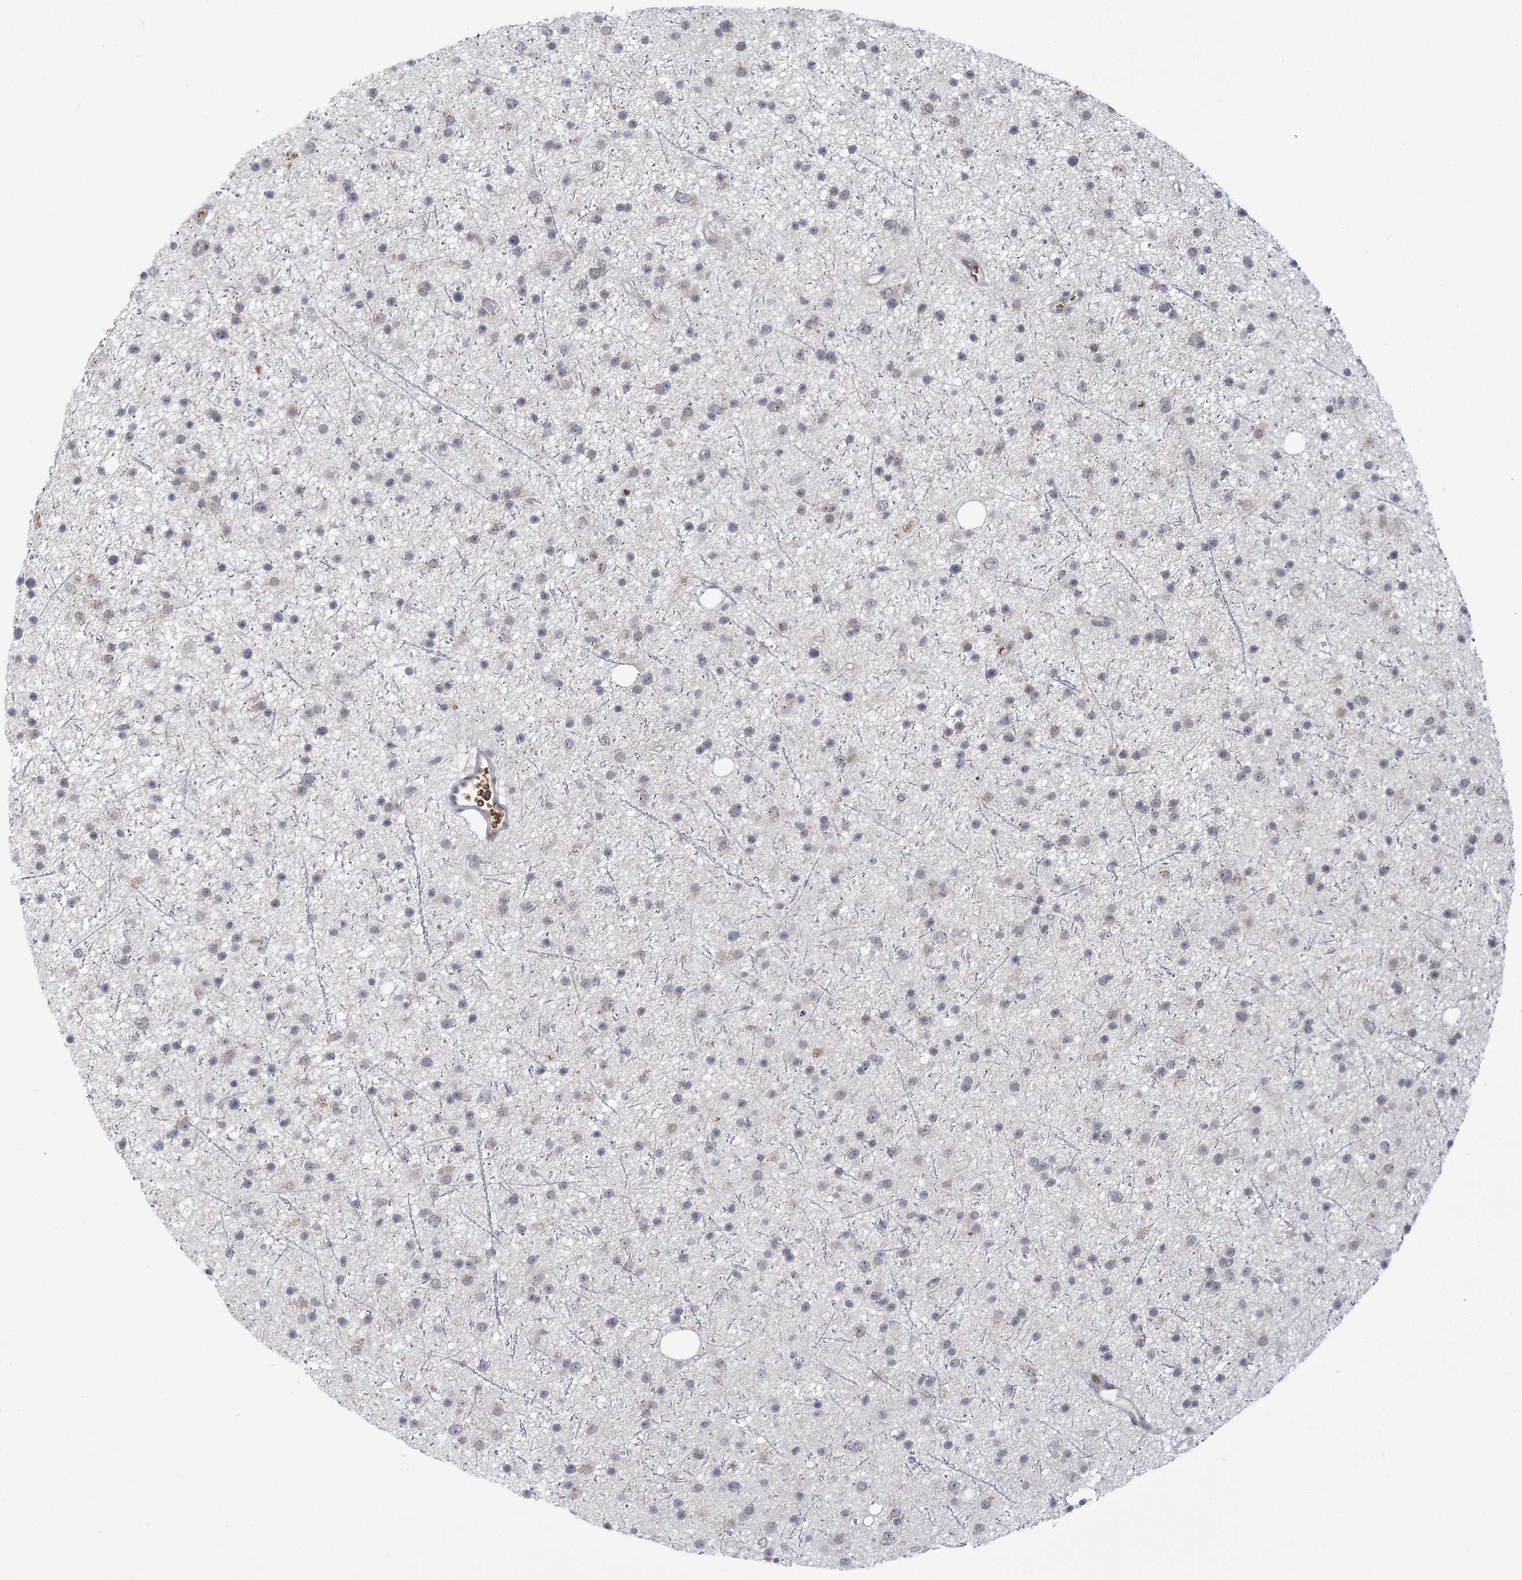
{"staining": {"intensity": "negative", "quantity": "none", "location": "none"}, "tissue": "glioma", "cell_type": "Tumor cells", "image_type": "cancer", "snomed": [{"axis": "morphology", "description": "Glioma, malignant, Low grade"}, {"axis": "topography", "description": "Cerebral cortex"}], "caption": "Glioma was stained to show a protein in brown. There is no significant positivity in tumor cells.", "gene": "NSMCE4A", "patient": {"sex": "female", "age": 39}}